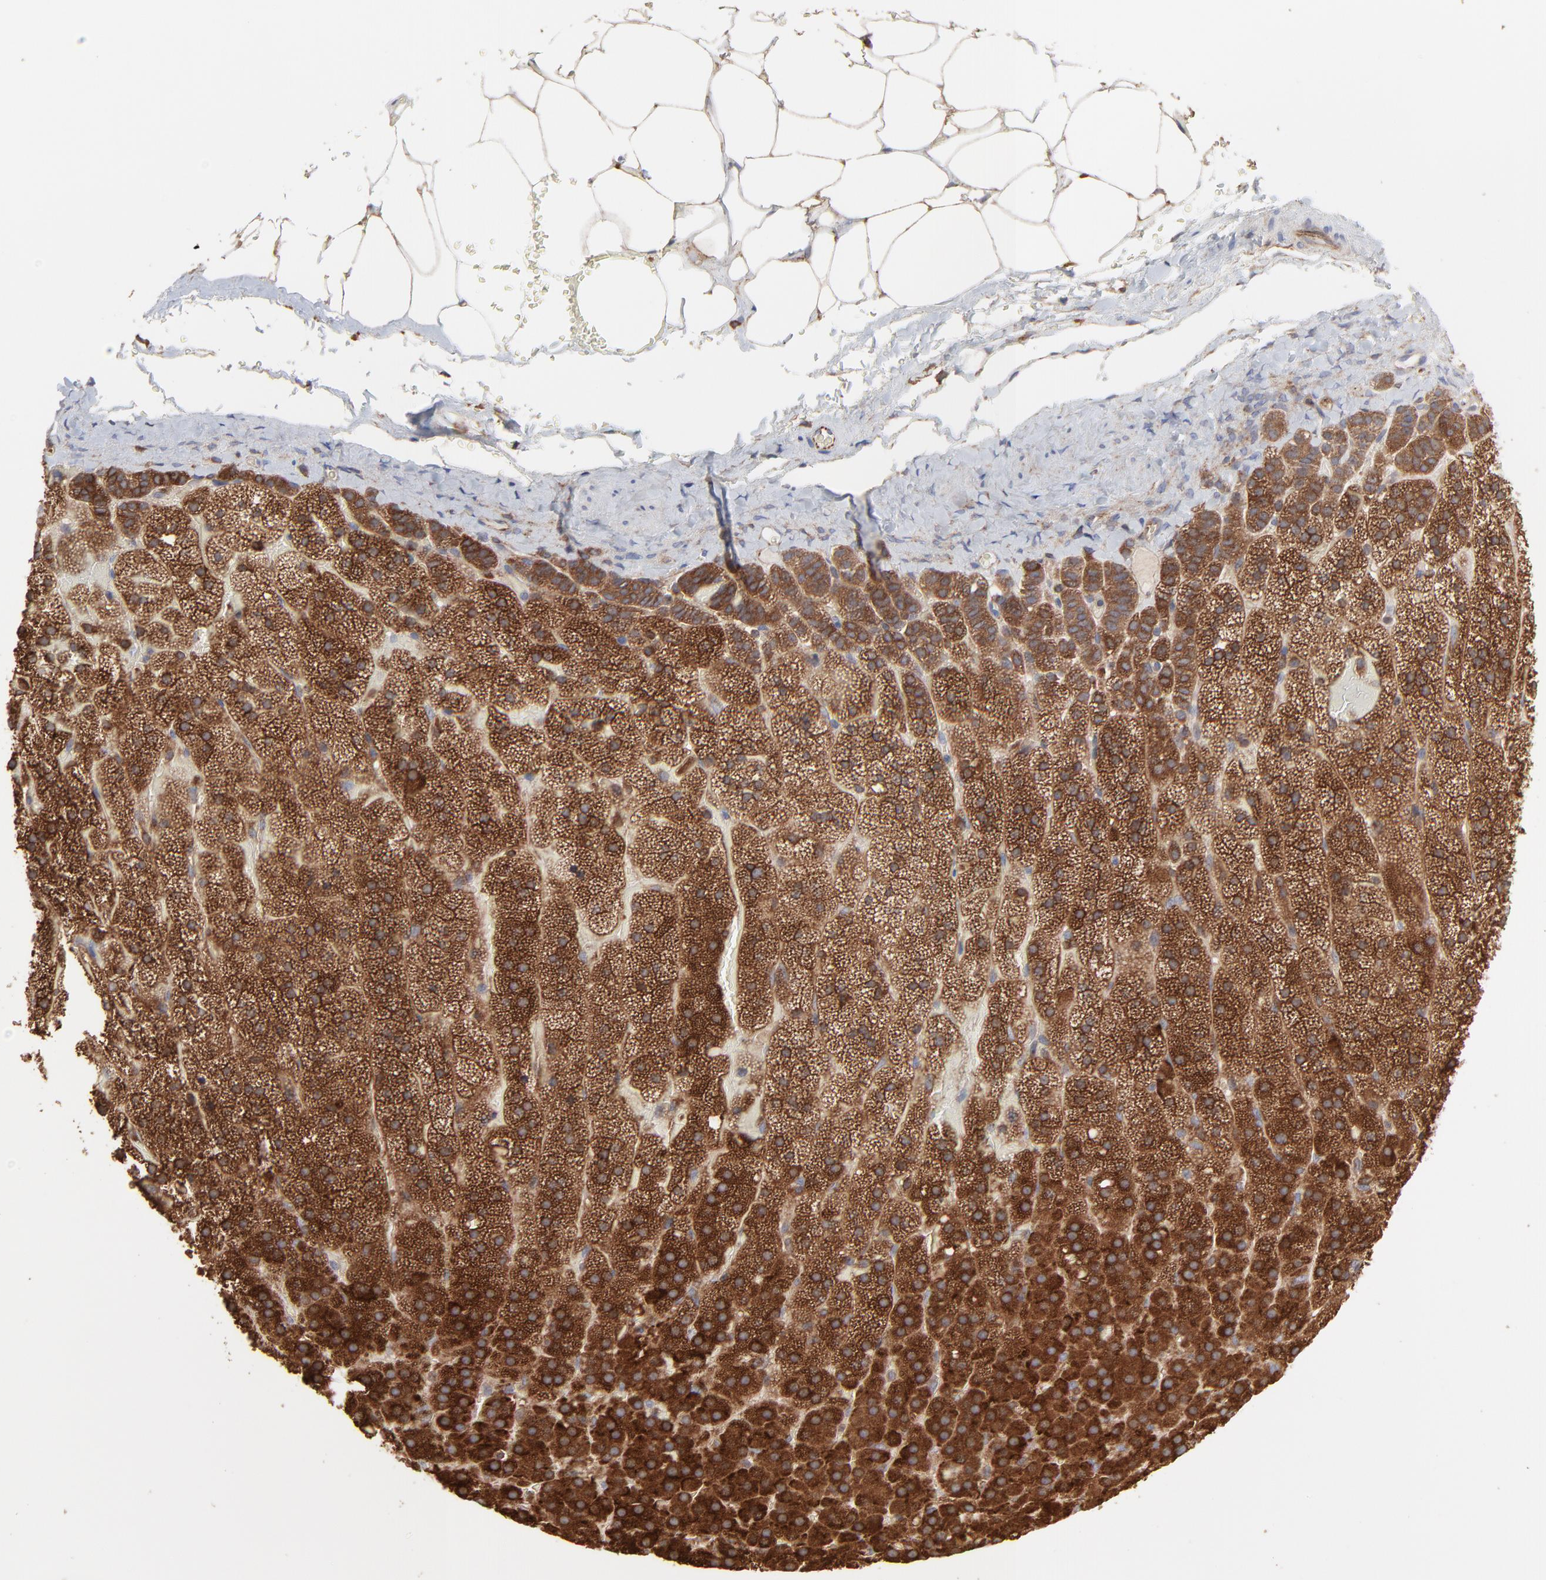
{"staining": {"intensity": "strong", "quantity": ">75%", "location": "cytoplasmic/membranous"}, "tissue": "adrenal gland", "cell_type": "Glandular cells", "image_type": "normal", "snomed": [{"axis": "morphology", "description": "Normal tissue, NOS"}, {"axis": "topography", "description": "Adrenal gland"}], "caption": "A brown stain highlights strong cytoplasmic/membranous expression of a protein in glandular cells of unremarkable adrenal gland.", "gene": "RAB9A", "patient": {"sex": "male", "age": 35}}